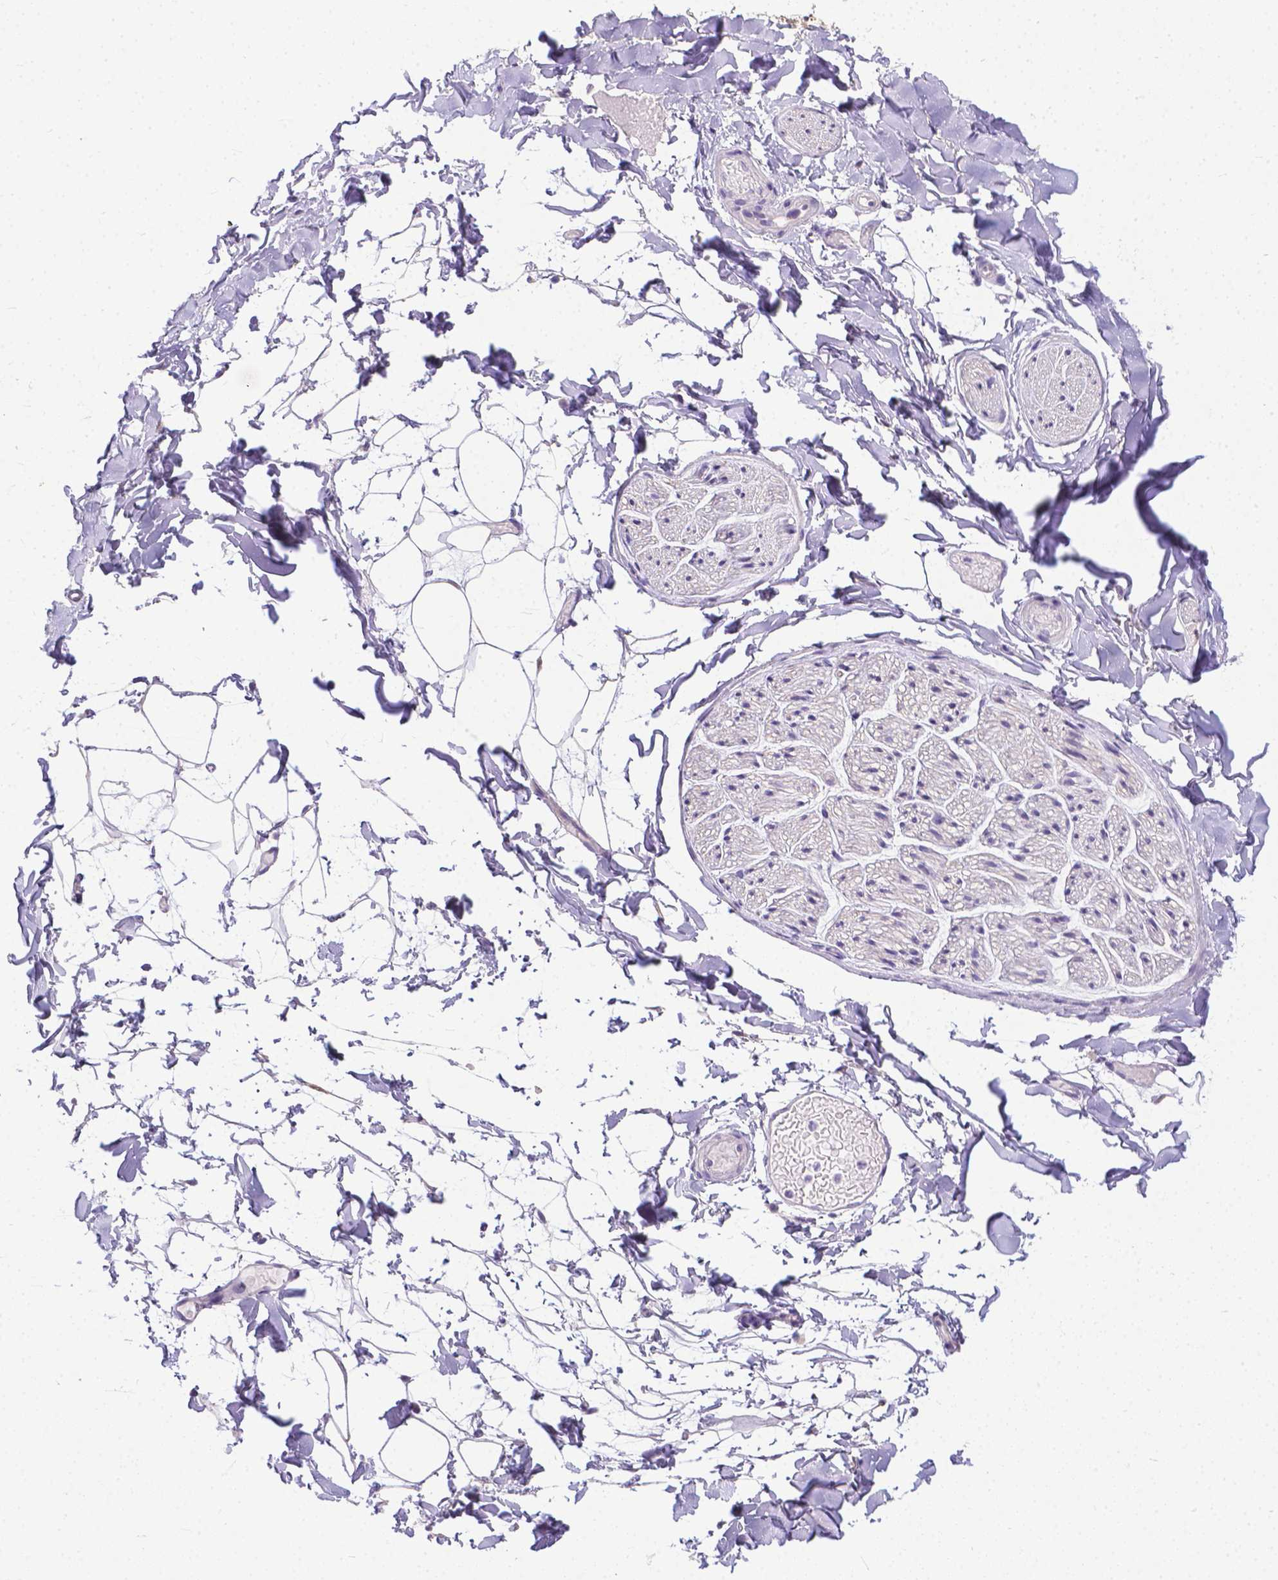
{"staining": {"intensity": "negative", "quantity": "none", "location": "none"}, "tissue": "adipose tissue", "cell_type": "Adipocytes", "image_type": "normal", "snomed": [{"axis": "morphology", "description": "Normal tissue, NOS"}, {"axis": "topography", "description": "Gallbladder"}, {"axis": "topography", "description": "Peripheral nerve tissue"}], "caption": "The micrograph displays no staining of adipocytes in normal adipose tissue.", "gene": "TTLL6", "patient": {"sex": "female", "age": 45}}